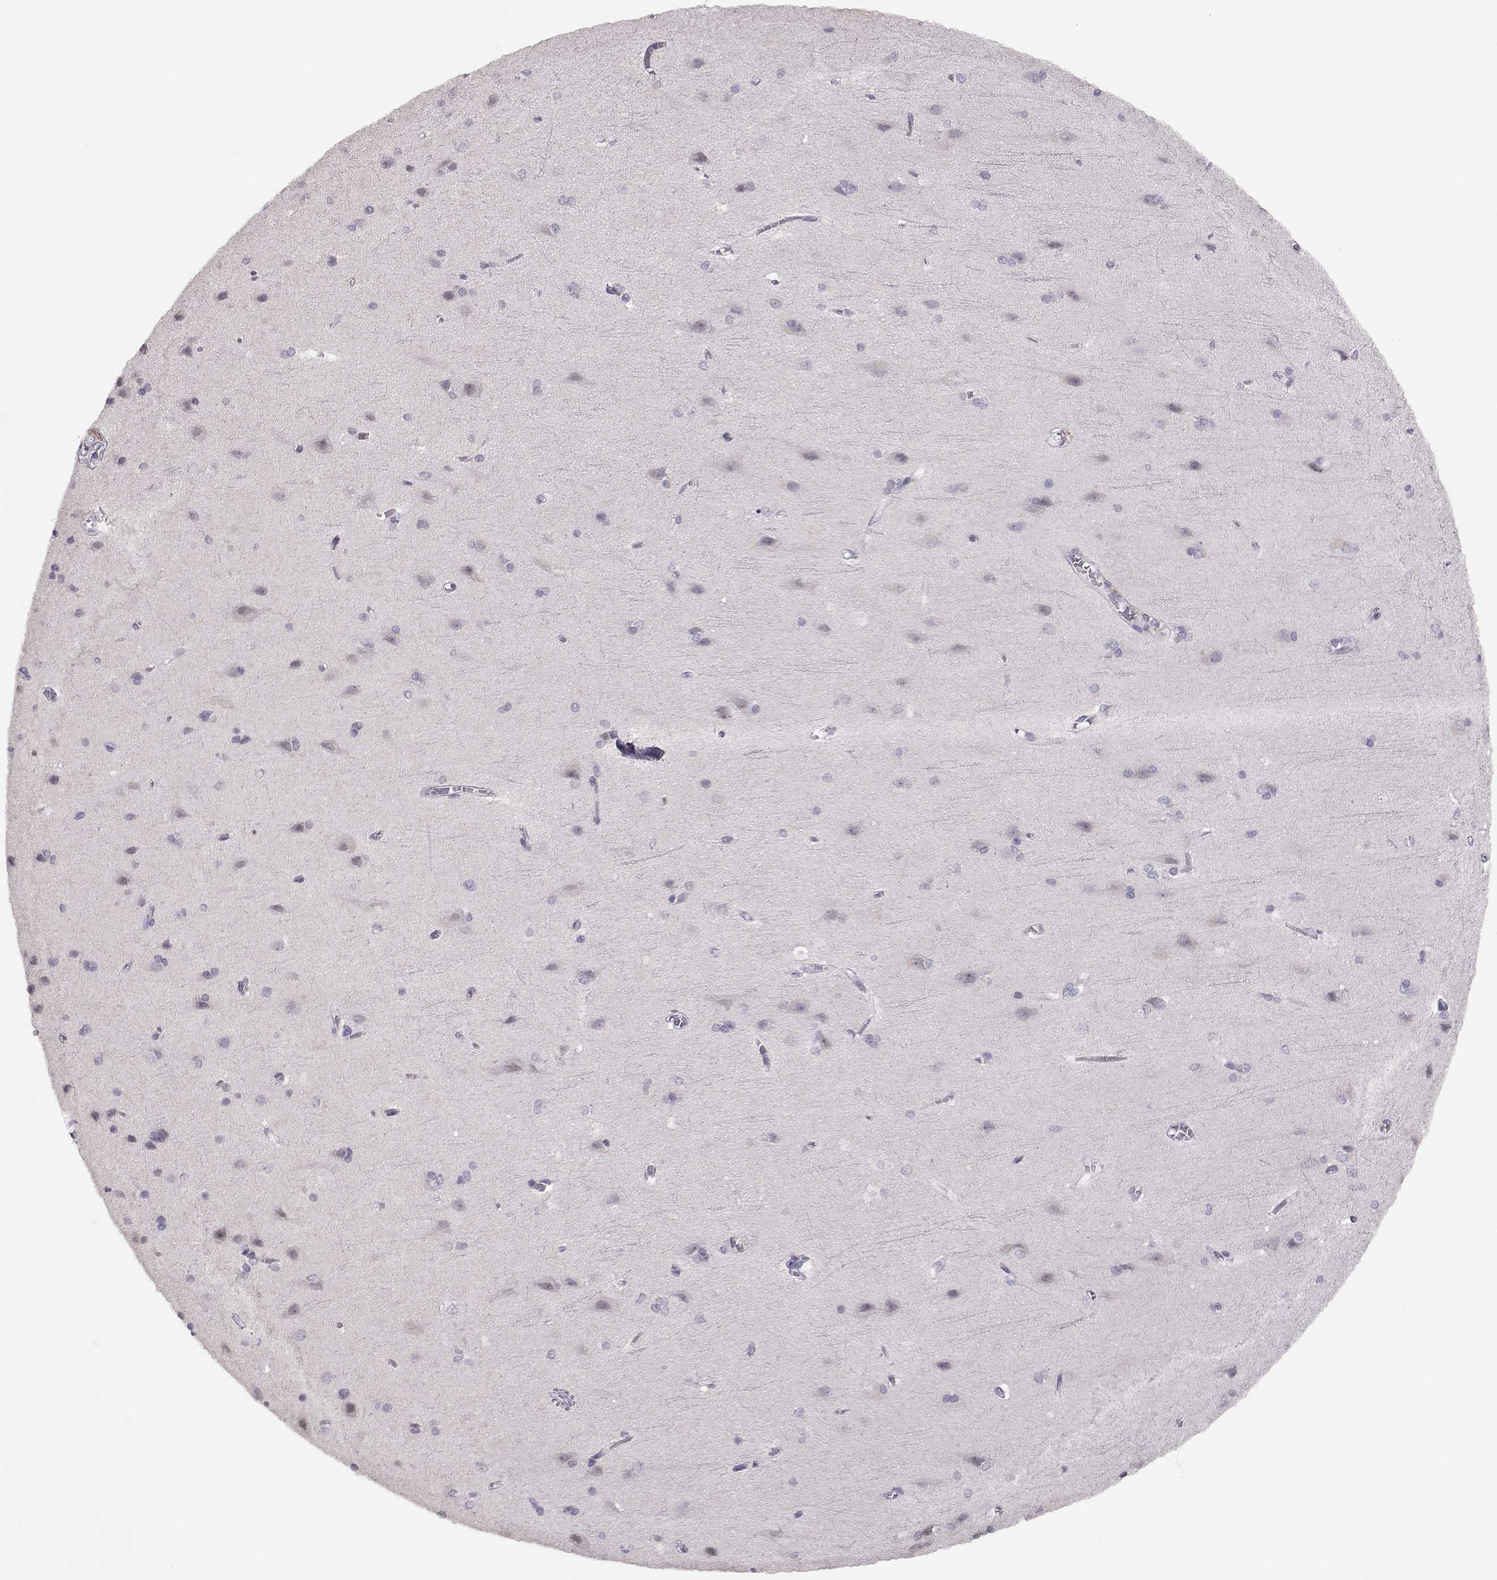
{"staining": {"intensity": "negative", "quantity": "none", "location": "none"}, "tissue": "cerebral cortex", "cell_type": "Endothelial cells", "image_type": "normal", "snomed": [{"axis": "morphology", "description": "Normal tissue, NOS"}, {"axis": "topography", "description": "Cerebral cortex"}], "caption": "This is an IHC image of unremarkable human cerebral cortex. There is no staining in endothelial cells.", "gene": "RHOXF2", "patient": {"sex": "male", "age": 37}}